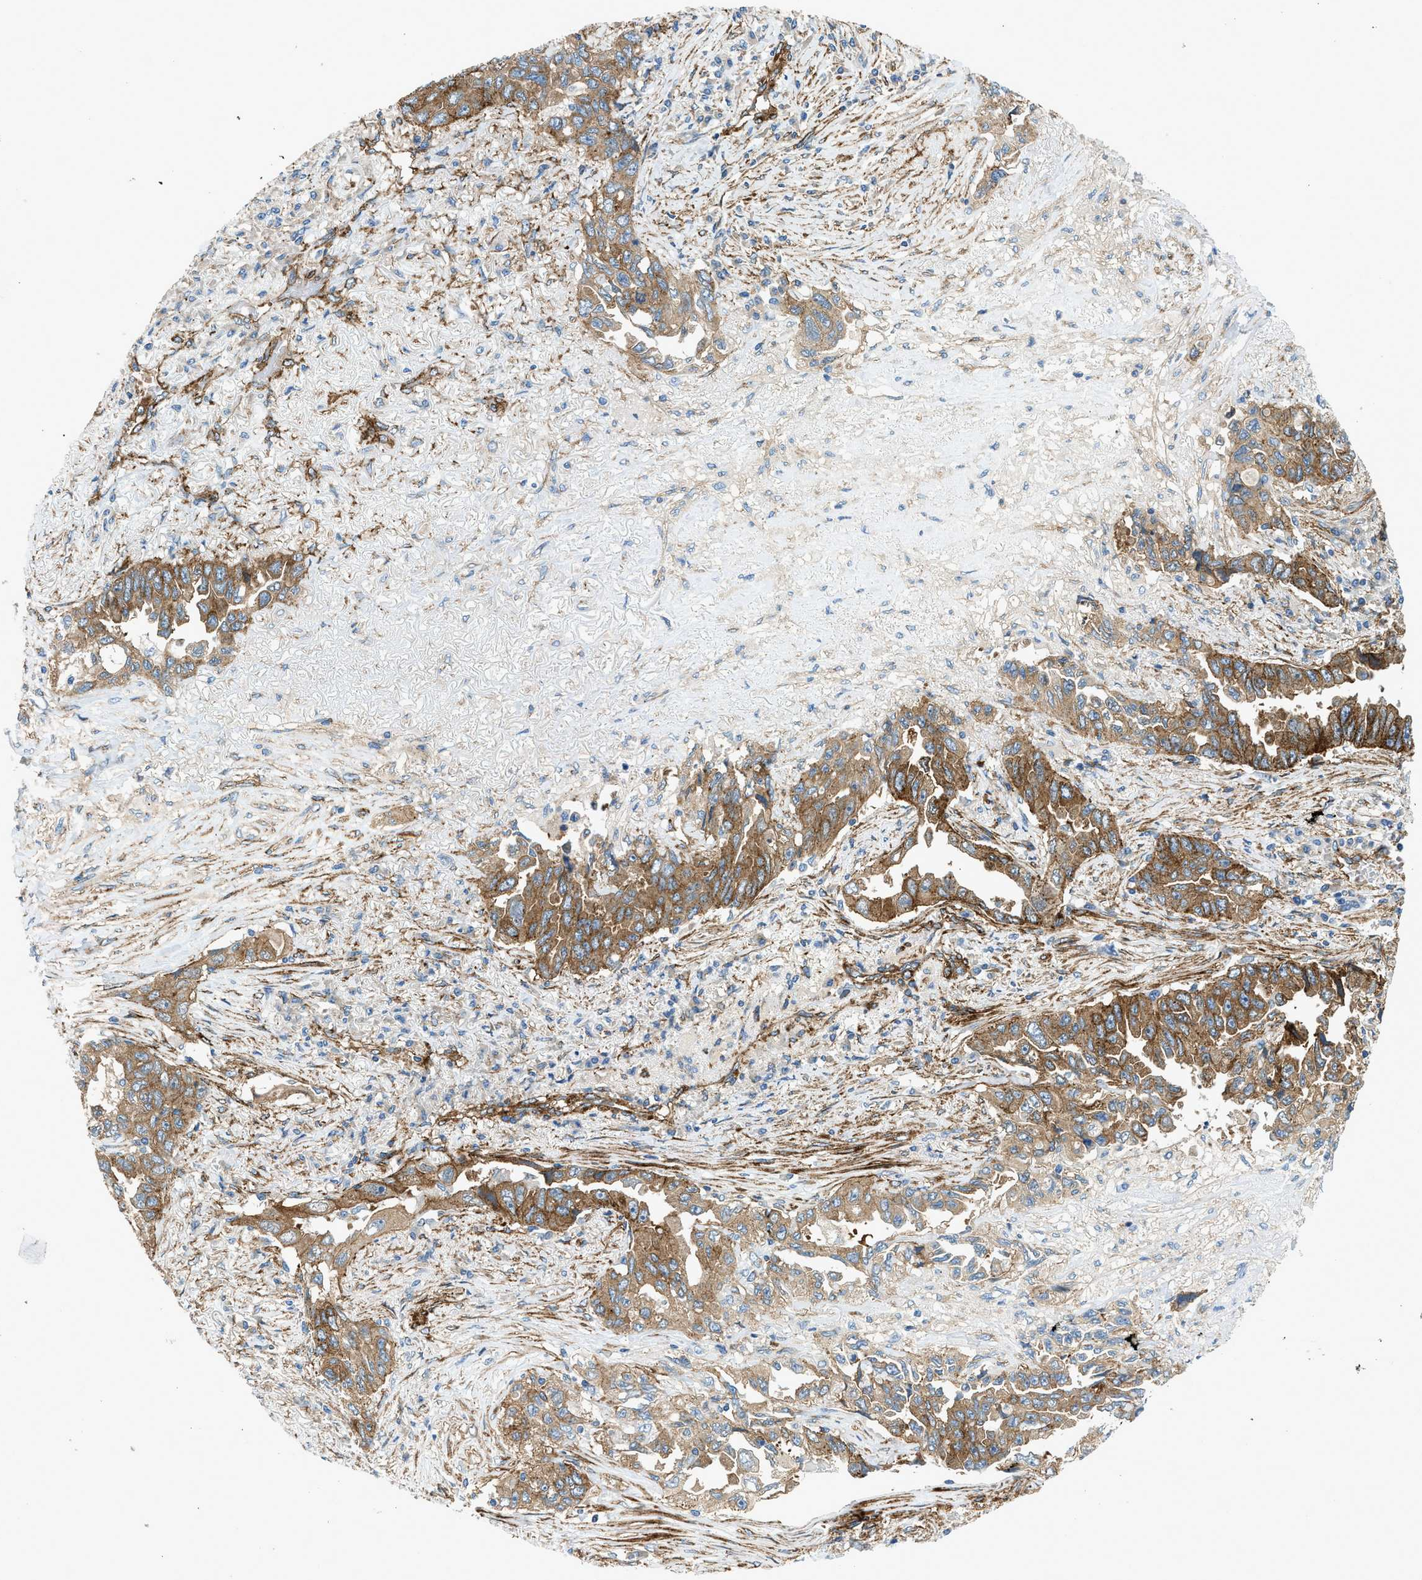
{"staining": {"intensity": "moderate", "quantity": ">75%", "location": "cytoplasmic/membranous"}, "tissue": "lung cancer", "cell_type": "Tumor cells", "image_type": "cancer", "snomed": [{"axis": "morphology", "description": "Adenocarcinoma, NOS"}, {"axis": "topography", "description": "Lung"}], "caption": "Adenocarcinoma (lung) tissue displays moderate cytoplasmic/membranous expression in approximately >75% of tumor cells", "gene": "HIP1", "patient": {"sex": "female", "age": 51}}